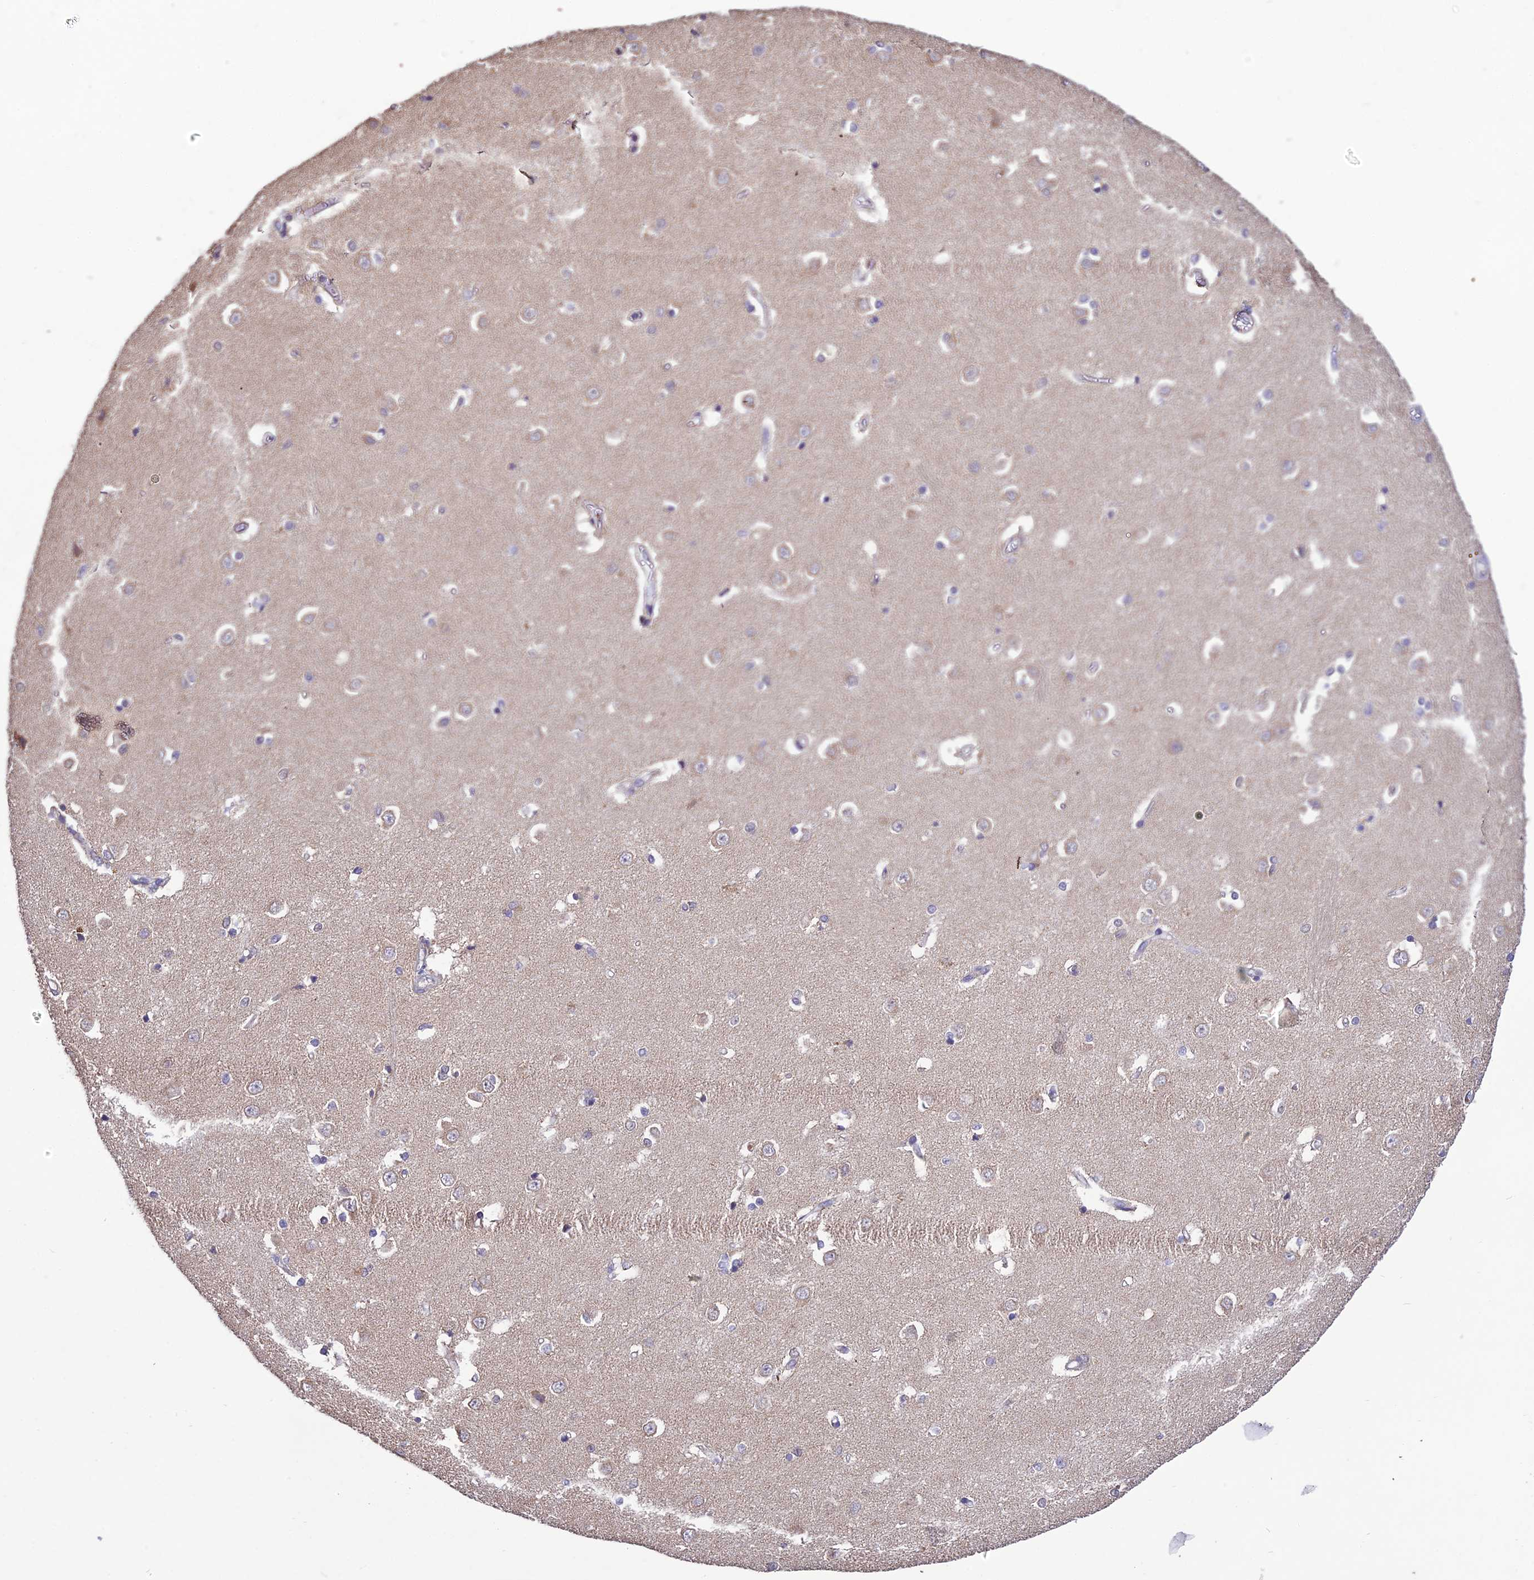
{"staining": {"intensity": "negative", "quantity": "none", "location": "none"}, "tissue": "caudate", "cell_type": "Glial cells", "image_type": "normal", "snomed": [{"axis": "morphology", "description": "Normal tissue, NOS"}, {"axis": "topography", "description": "Lateral ventricle wall"}], "caption": "Immunohistochemistry image of benign caudate: human caudate stained with DAB exhibits no significant protein expression in glial cells.", "gene": "SDHD", "patient": {"sex": "male", "age": 37}}